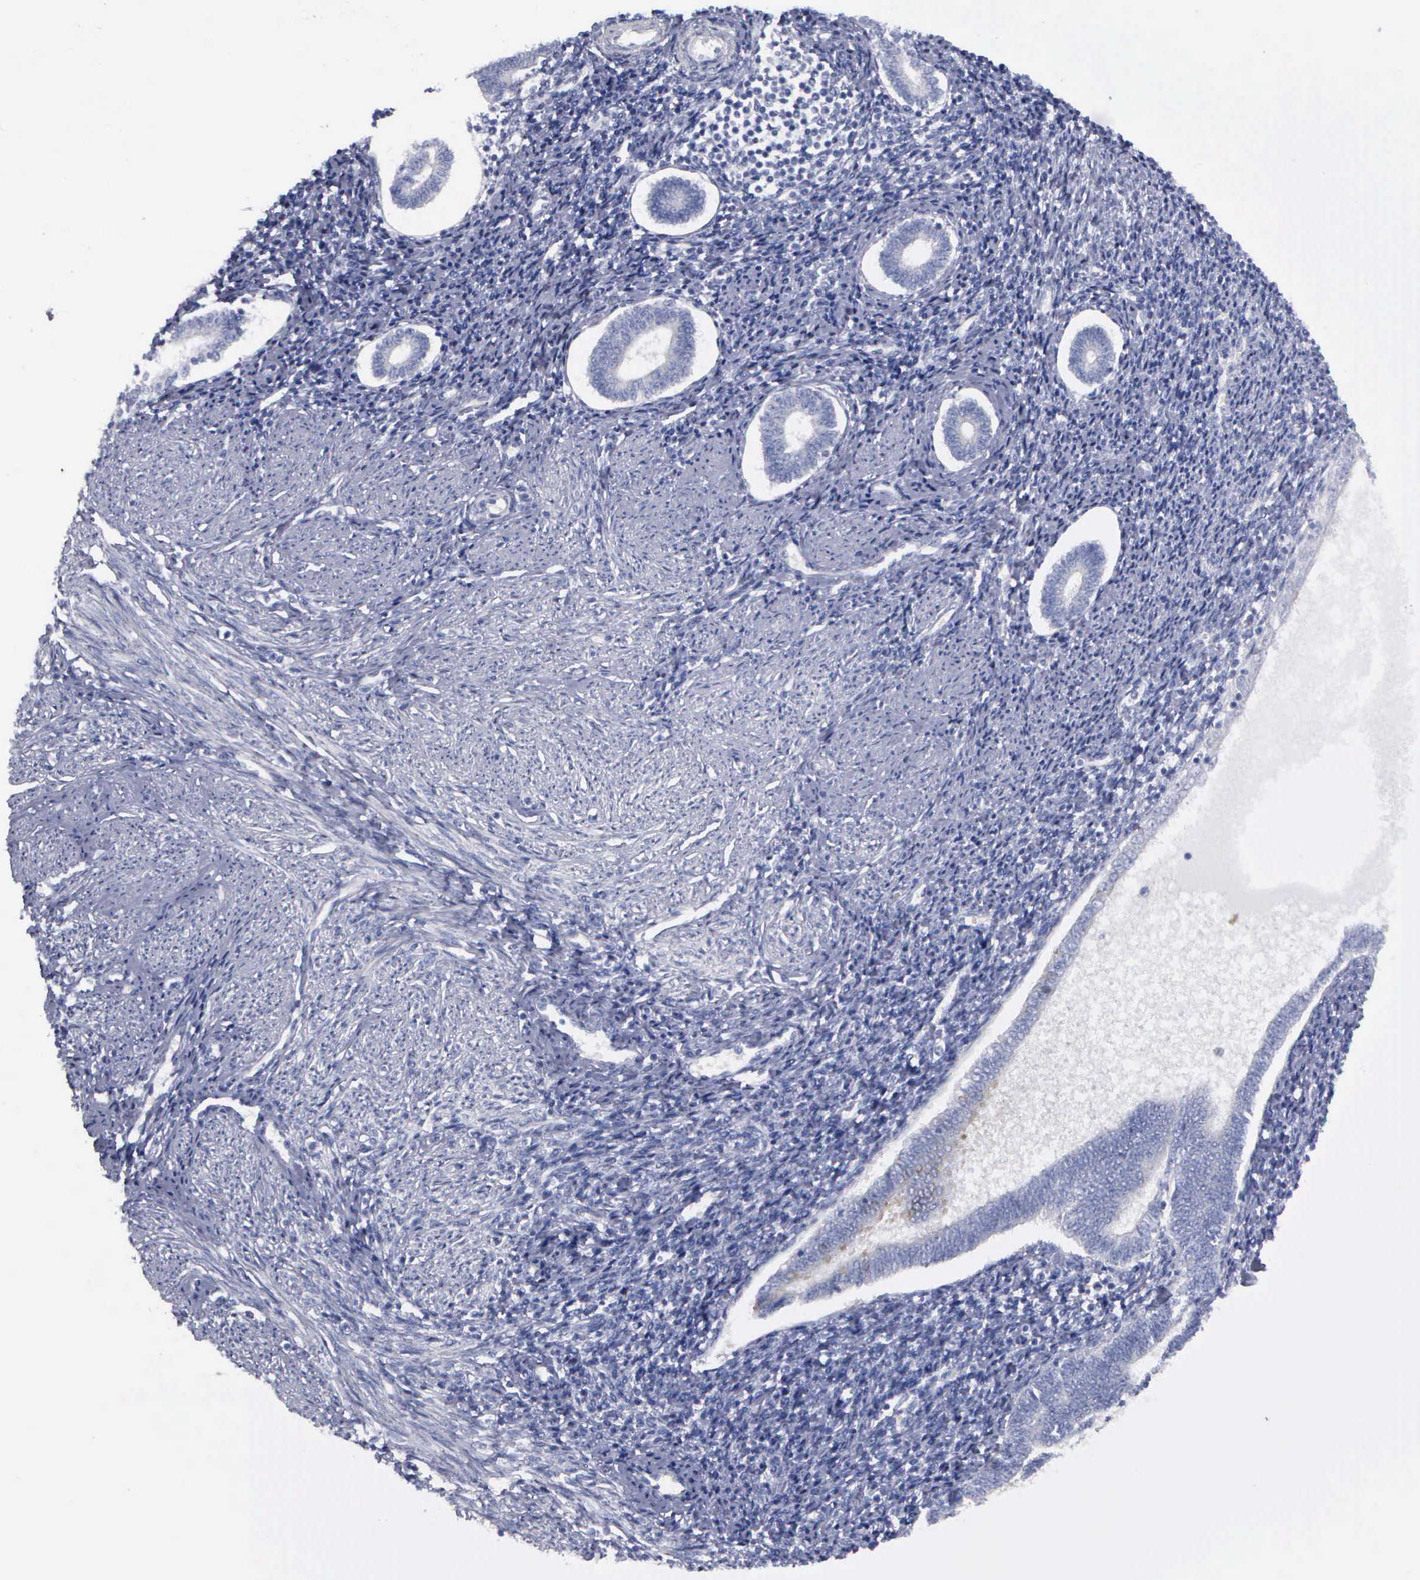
{"staining": {"intensity": "negative", "quantity": "none", "location": "none"}, "tissue": "endometrium", "cell_type": "Cells in endometrial stroma", "image_type": "normal", "snomed": [{"axis": "morphology", "description": "Normal tissue, NOS"}, {"axis": "topography", "description": "Endometrium"}], "caption": "Immunohistochemistry (IHC) of benign human endometrium reveals no positivity in cells in endometrial stroma.", "gene": "CEP170B", "patient": {"sex": "female", "age": 52}}